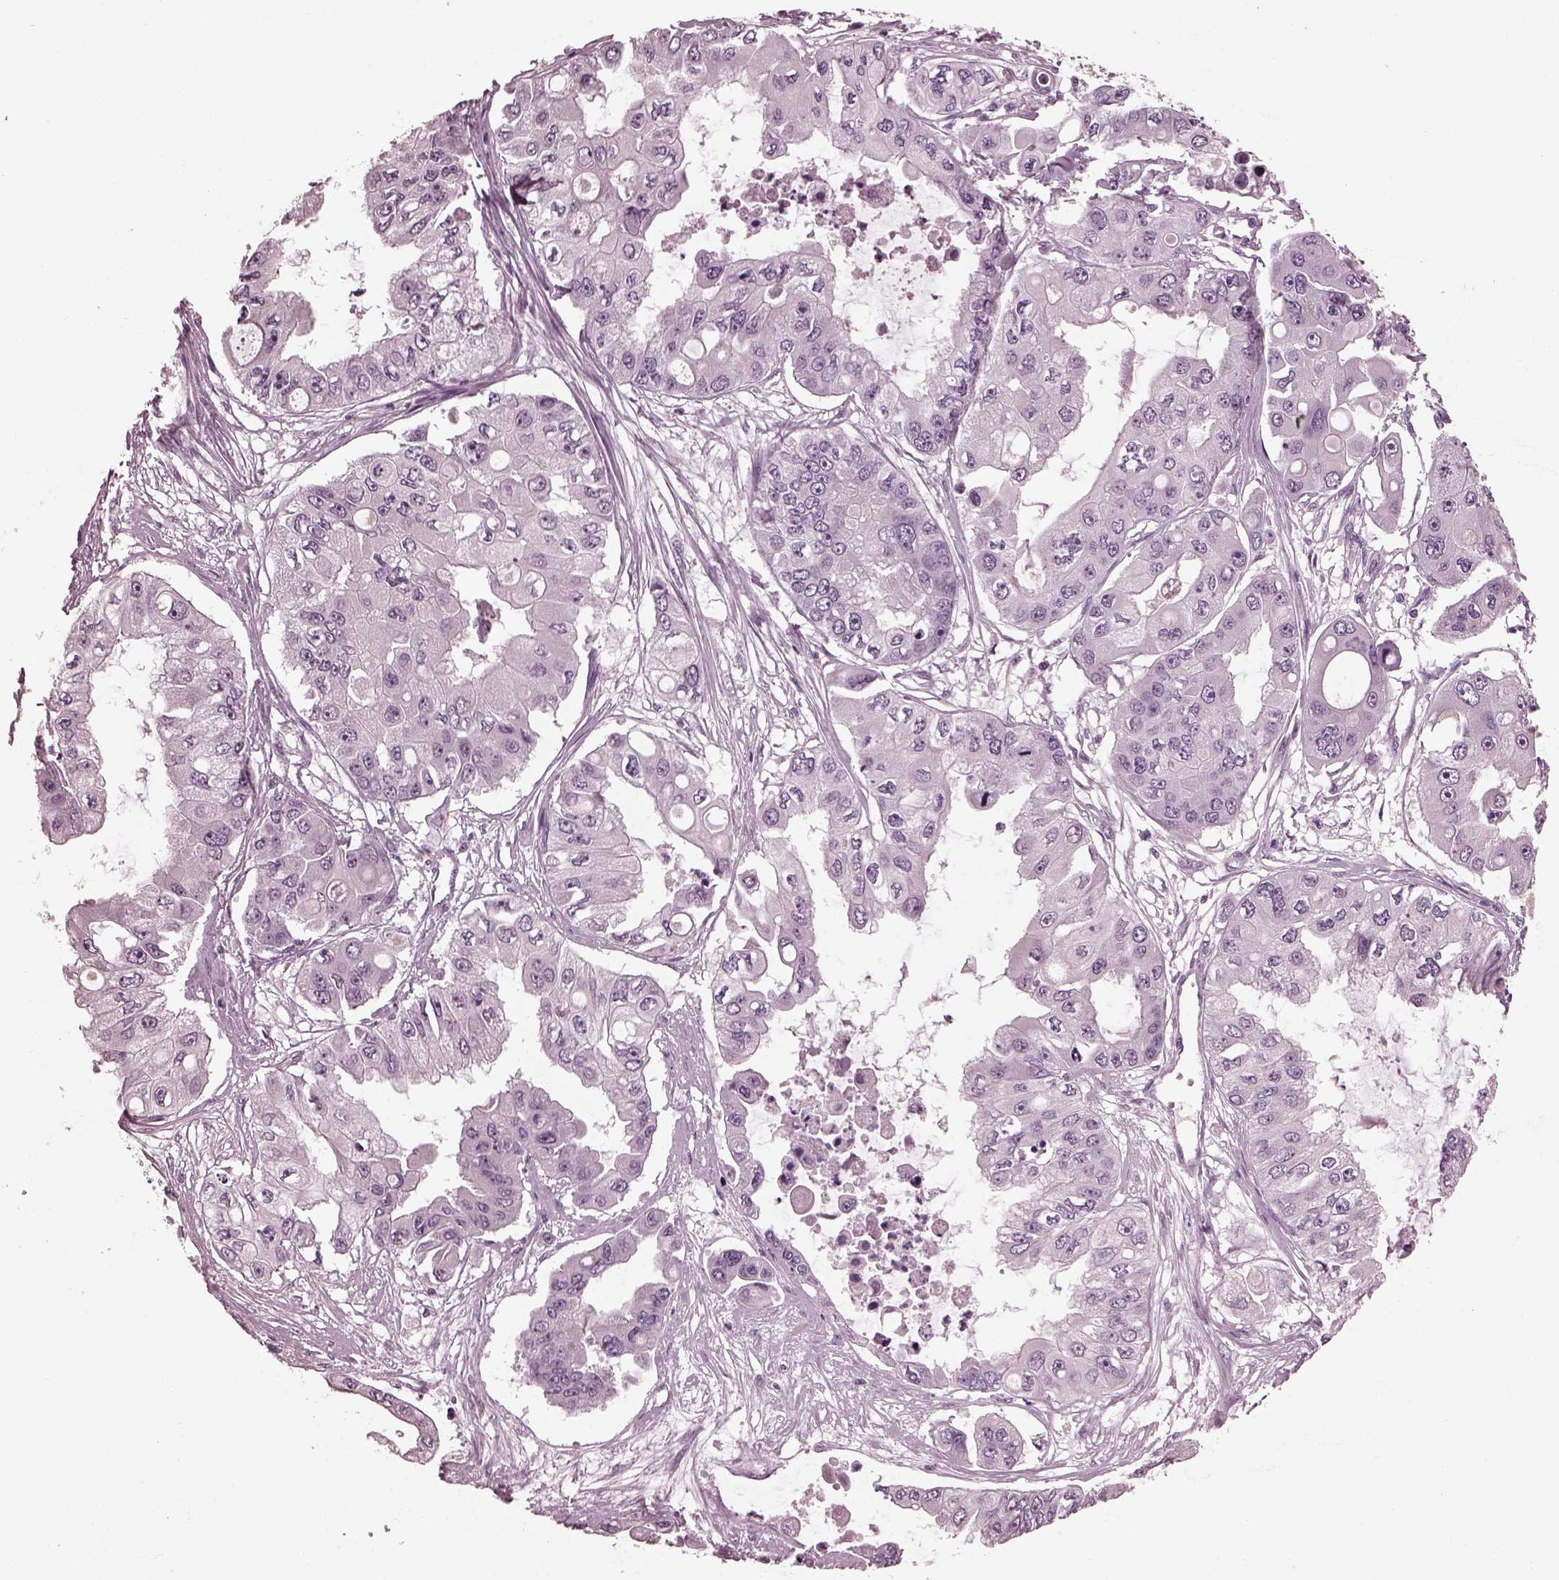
{"staining": {"intensity": "negative", "quantity": "none", "location": "none"}, "tissue": "ovarian cancer", "cell_type": "Tumor cells", "image_type": "cancer", "snomed": [{"axis": "morphology", "description": "Cystadenocarcinoma, serous, NOS"}, {"axis": "topography", "description": "Ovary"}], "caption": "There is no significant staining in tumor cells of ovarian serous cystadenocarcinoma.", "gene": "MIB2", "patient": {"sex": "female", "age": 56}}